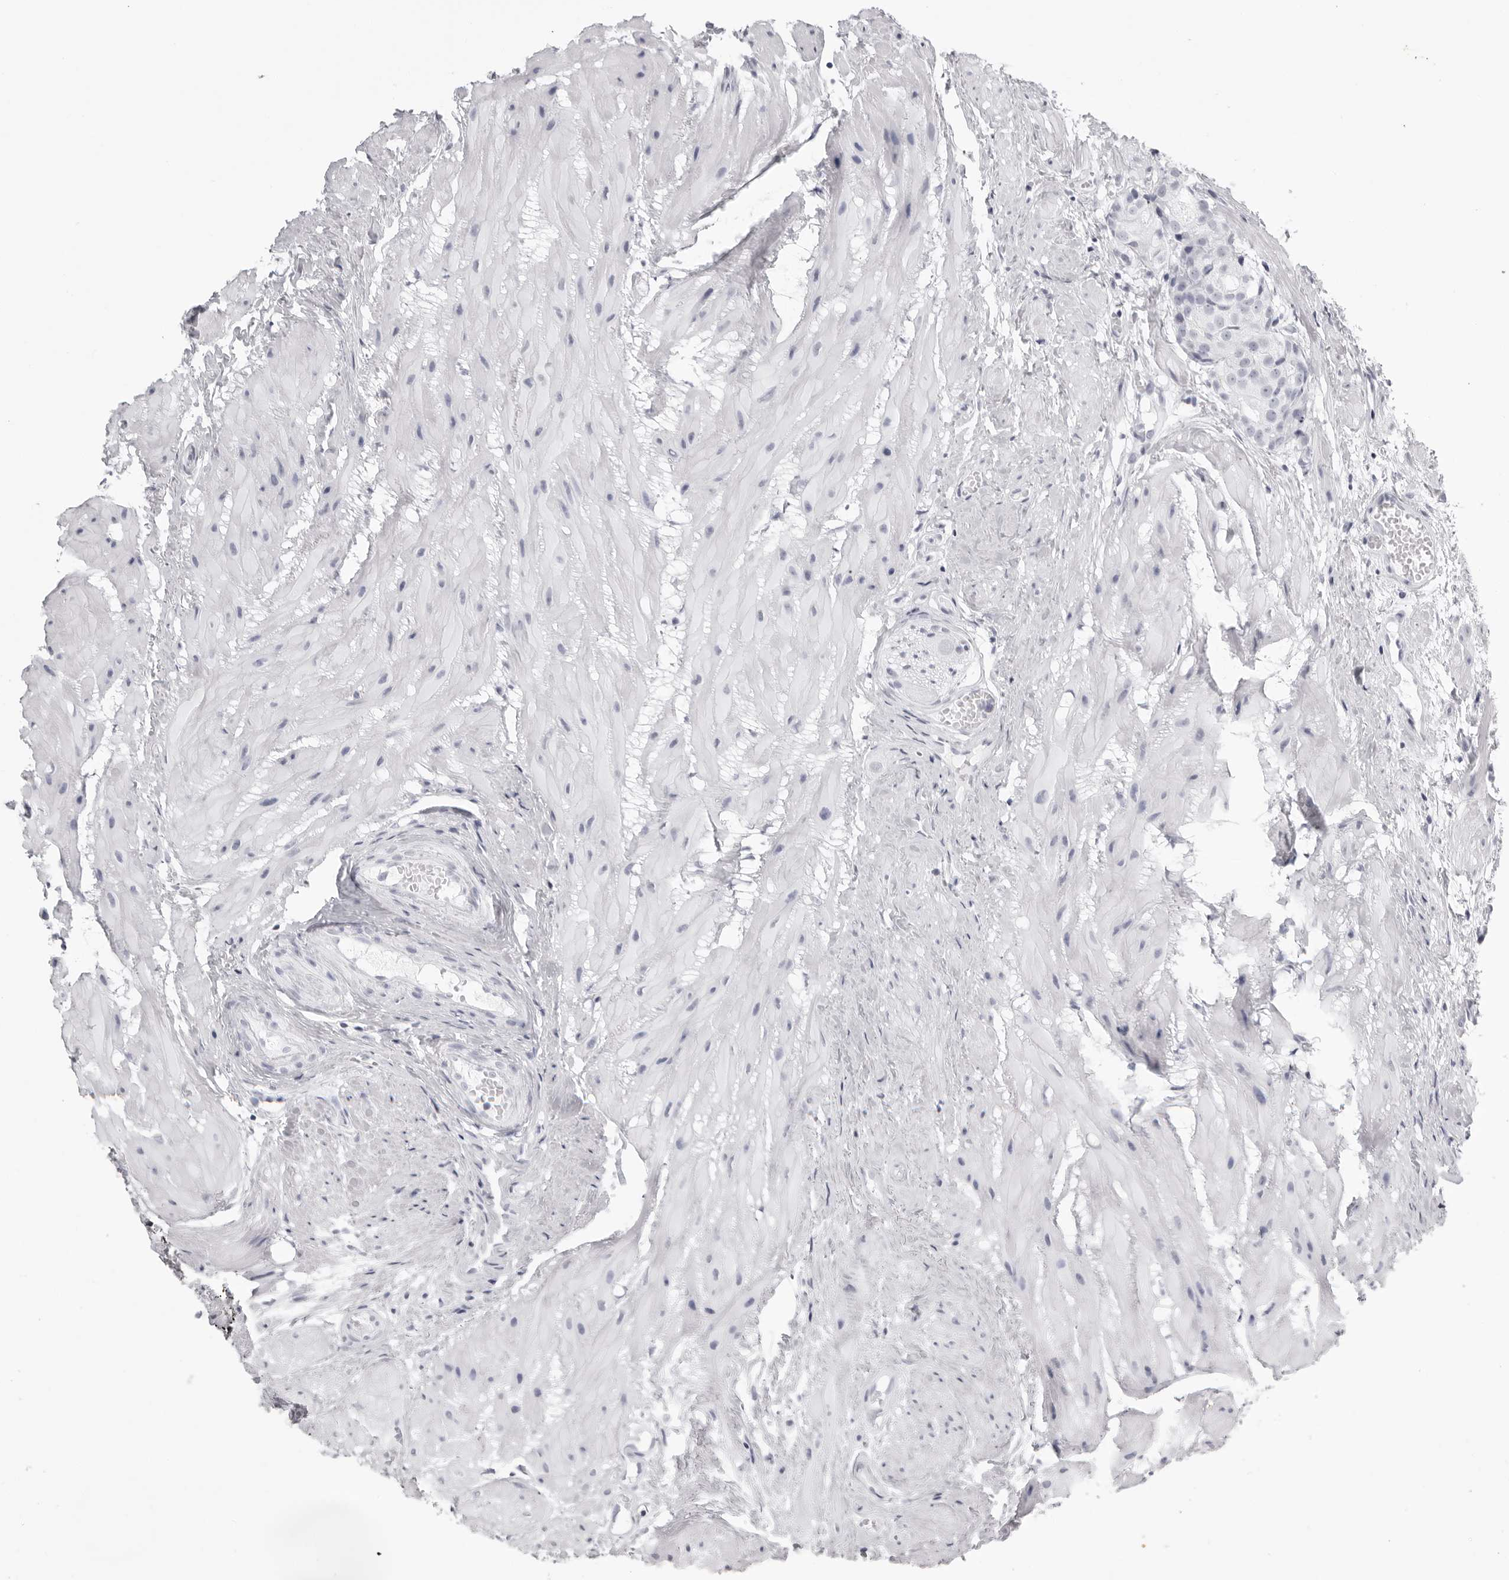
{"staining": {"intensity": "negative", "quantity": "none", "location": "none"}, "tissue": "prostate cancer", "cell_type": "Tumor cells", "image_type": "cancer", "snomed": [{"axis": "morphology", "description": "Adenocarcinoma, Low grade"}, {"axis": "topography", "description": "Prostate"}], "caption": "DAB immunohistochemical staining of human prostate adenocarcinoma (low-grade) reveals no significant expression in tumor cells. The staining is performed using DAB brown chromogen with nuclei counter-stained in using hematoxylin.", "gene": "KLK9", "patient": {"sex": "male", "age": 88}}